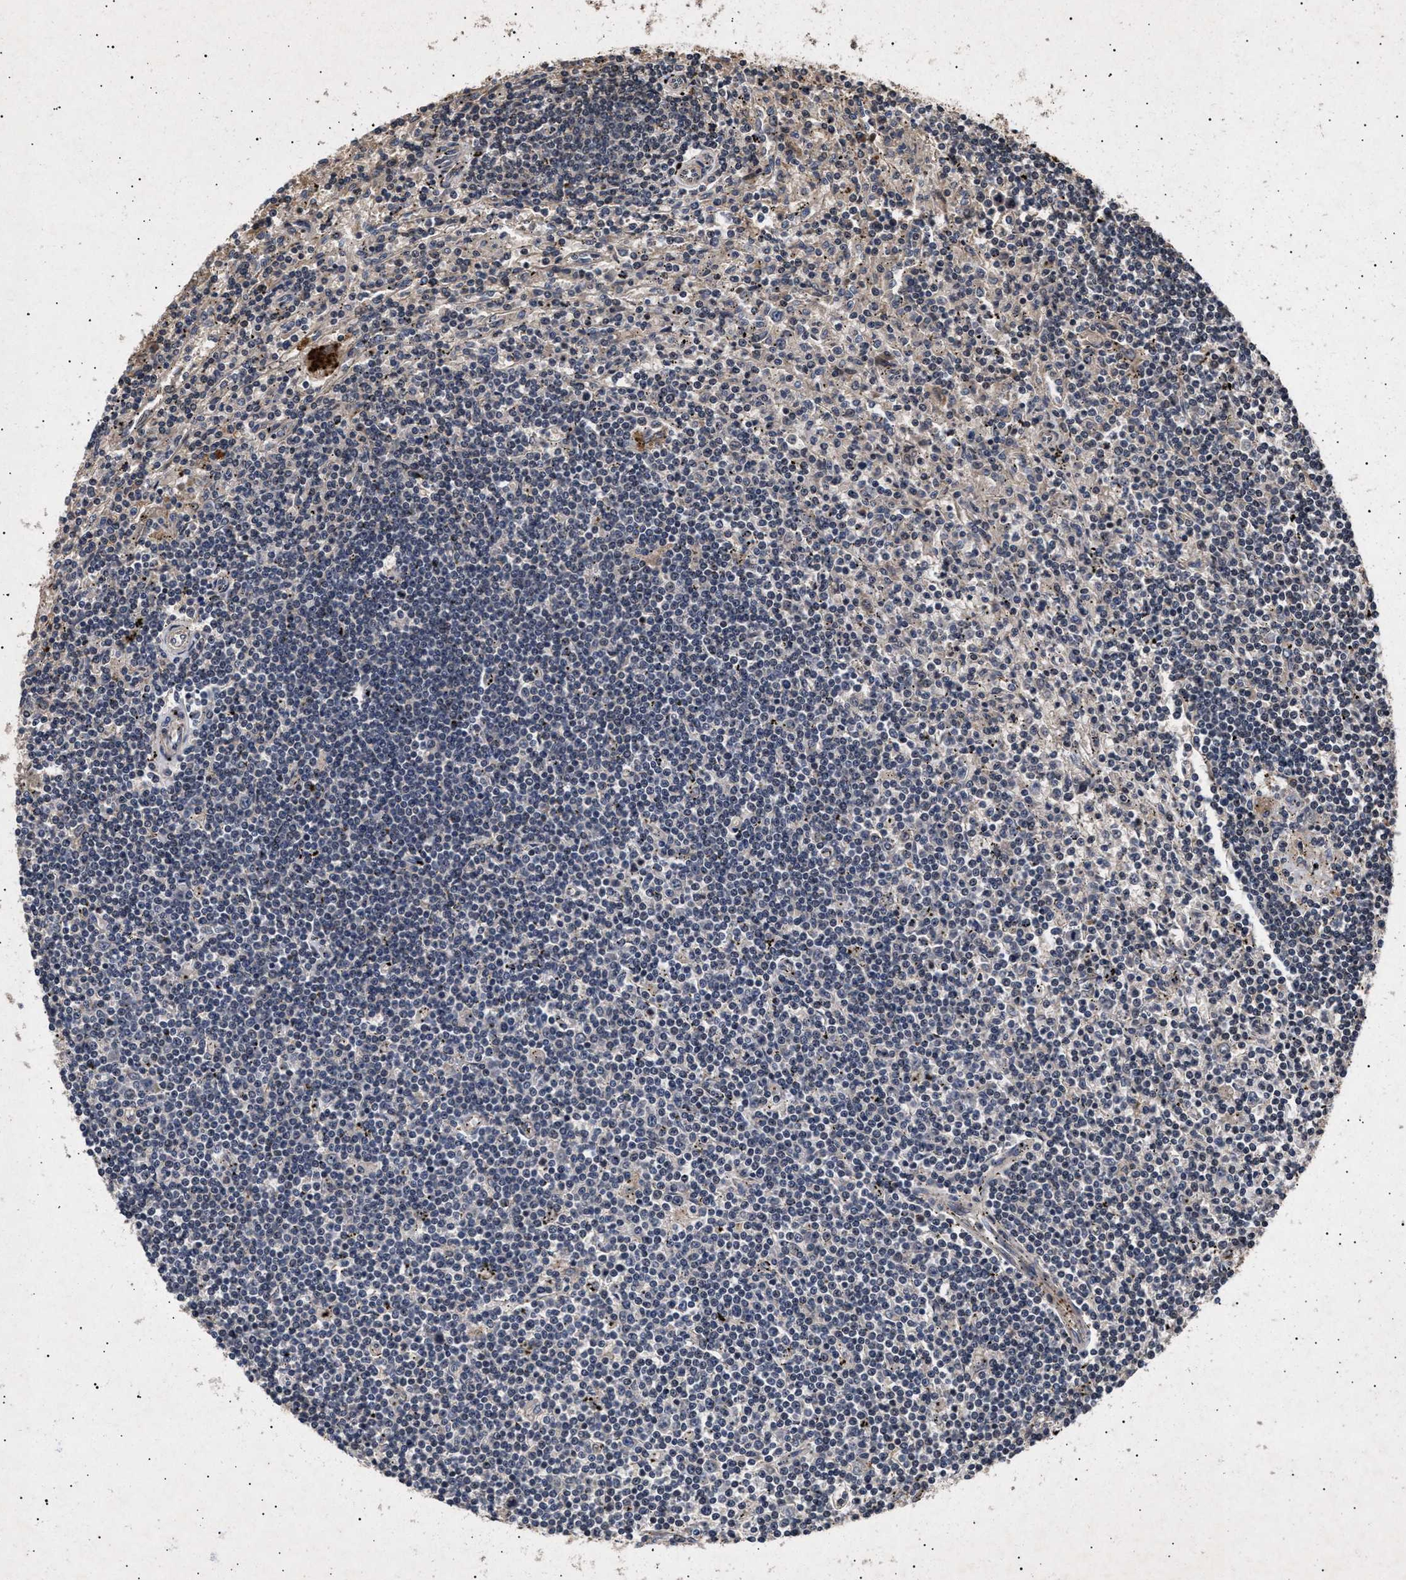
{"staining": {"intensity": "negative", "quantity": "none", "location": "none"}, "tissue": "lymphoma", "cell_type": "Tumor cells", "image_type": "cancer", "snomed": [{"axis": "morphology", "description": "Malignant lymphoma, non-Hodgkin's type, Low grade"}, {"axis": "topography", "description": "Spleen"}], "caption": "The histopathology image shows no staining of tumor cells in low-grade malignant lymphoma, non-Hodgkin's type.", "gene": "ITGB5", "patient": {"sex": "male", "age": 76}}